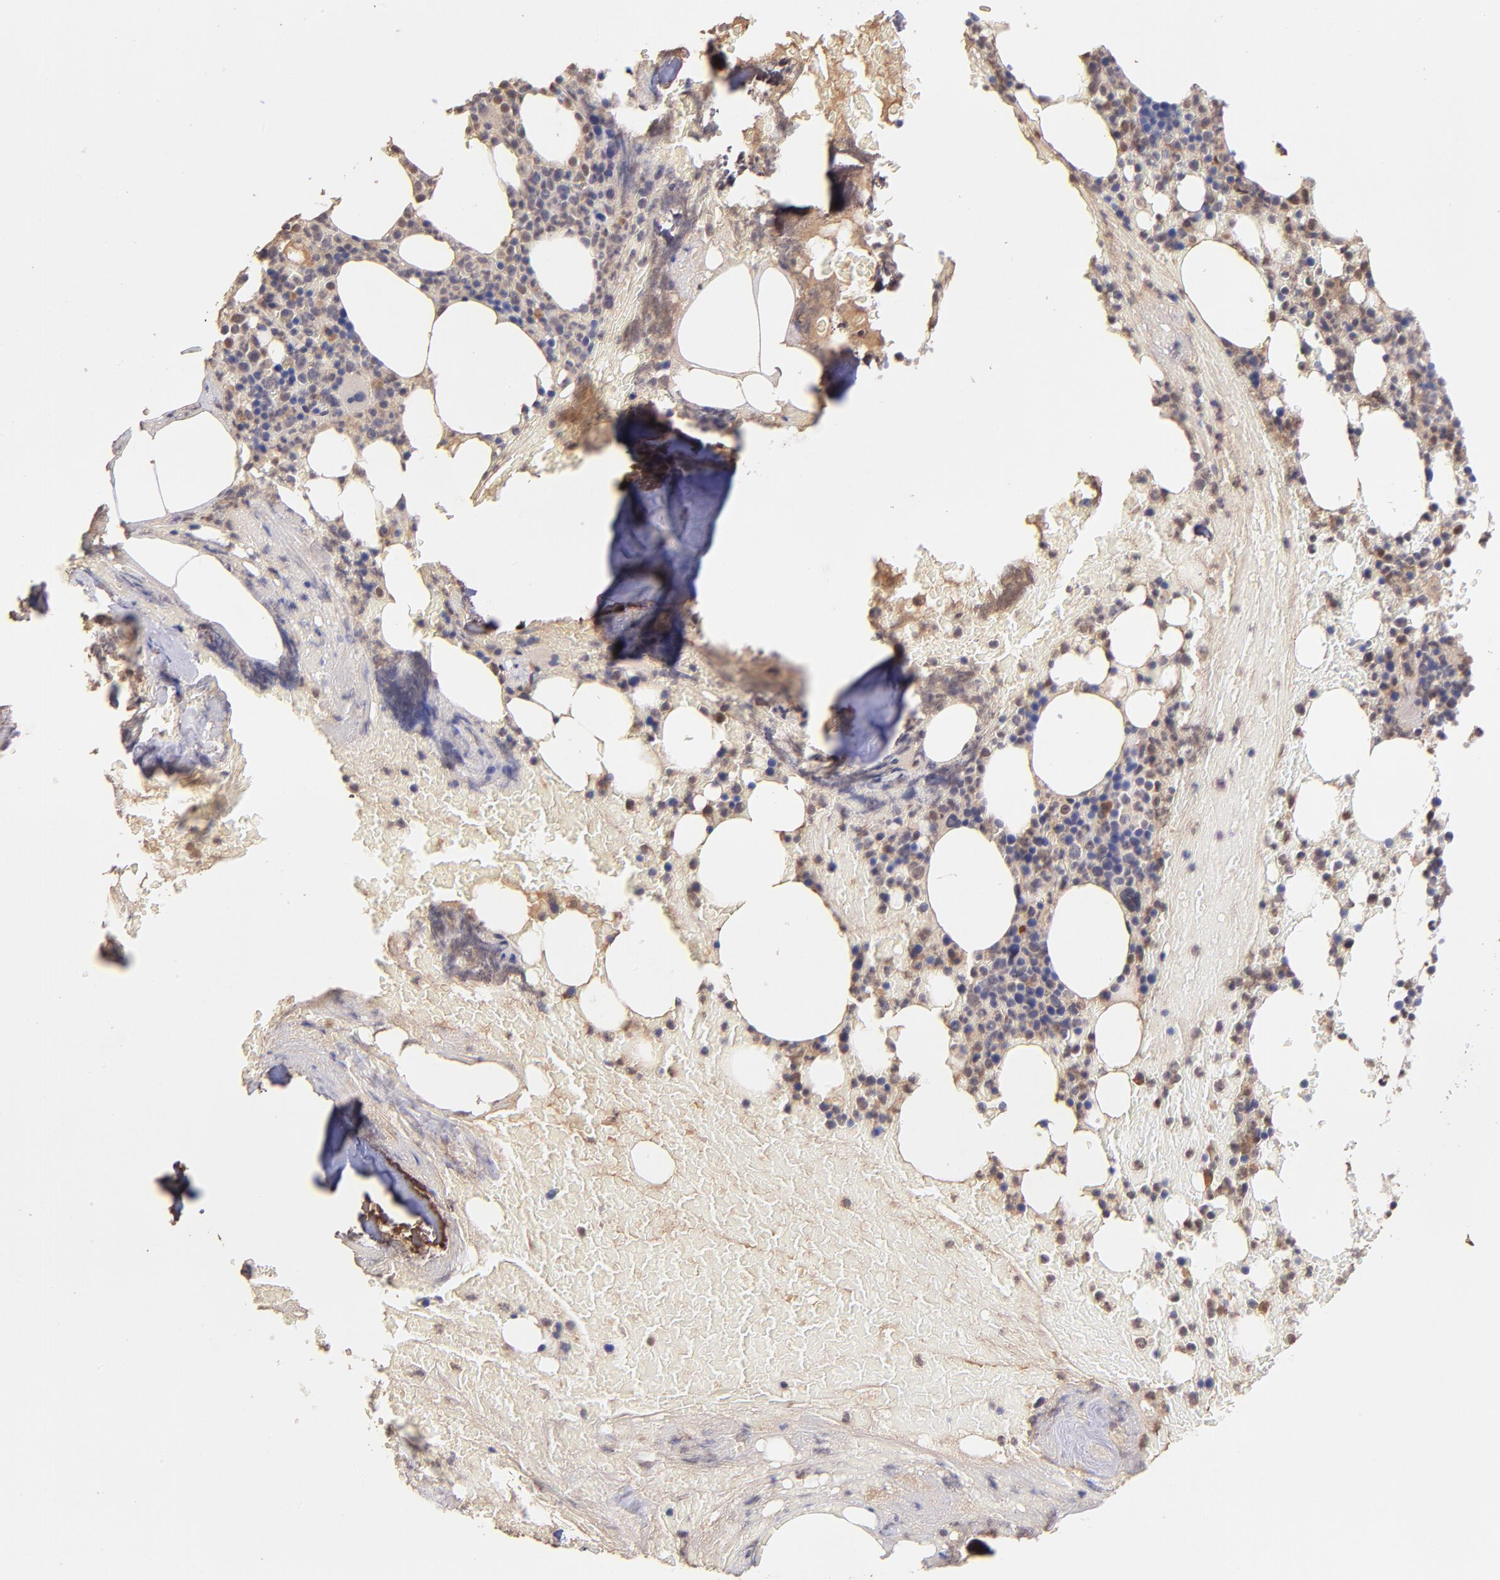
{"staining": {"intensity": "moderate", "quantity": "<25%", "location": "cytoplasmic/membranous"}, "tissue": "bone marrow", "cell_type": "Hematopoietic cells", "image_type": "normal", "snomed": [{"axis": "morphology", "description": "Normal tissue, NOS"}, {"axis": "topography", "description": "Bone marrow"}], "caption": "About <25% of hematopoietic cells in unremarkable human bone marrow display moderate cytoplasmic/membranous protein expression as visualized by brown immunohistochemical staining.", "gene": "RNASEL", "patient": {"sex": "female", "age": 66}}